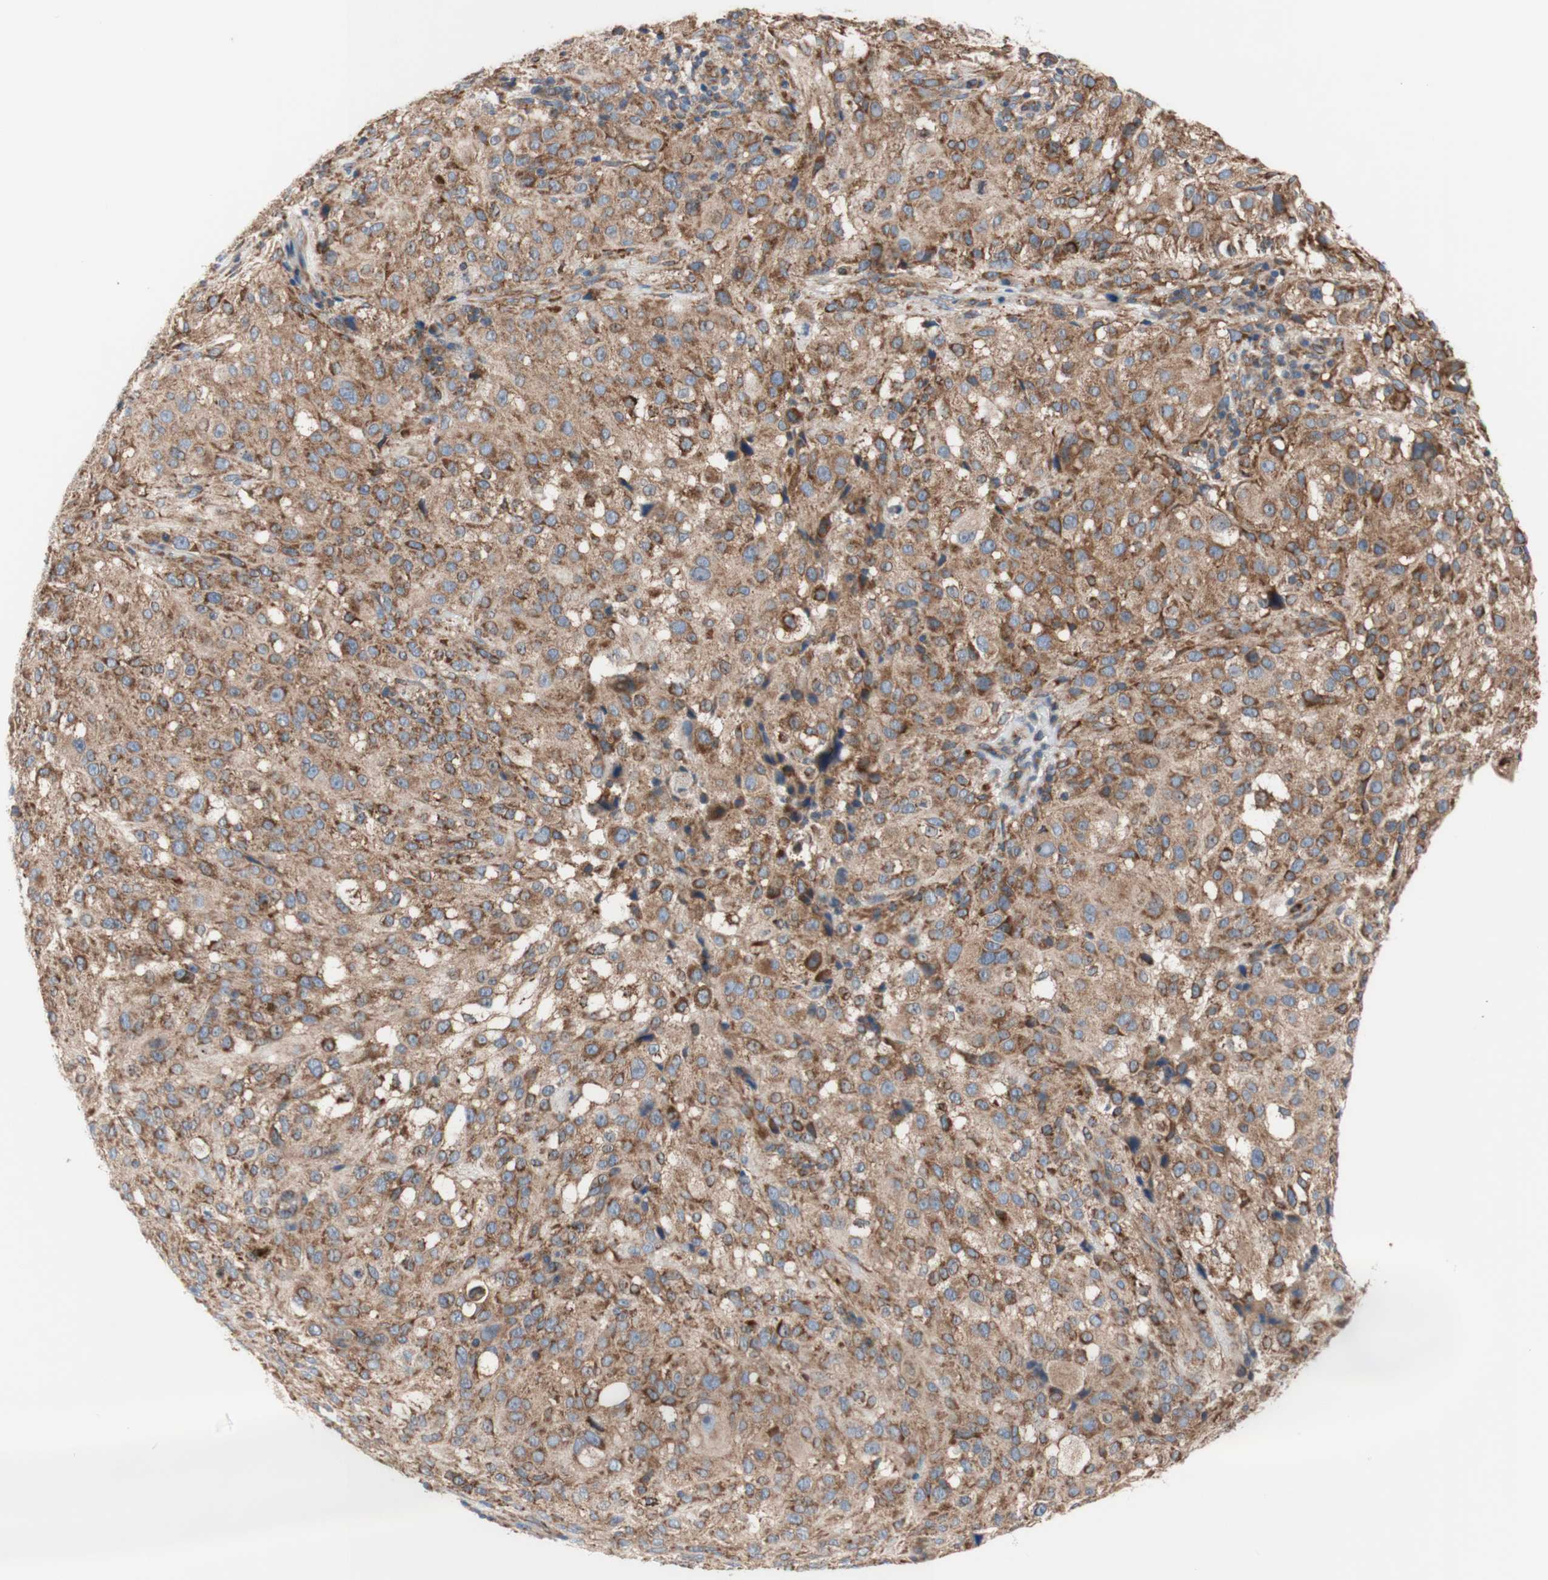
{"staining": {"intensity": "moderate", "quantity": ">75%", "location": "cytoplasmic/membranous"}, "tissue": "melanoma", "cell_type": "Tumor cells", "image_type": "cancer", "snomed": [{"axis": "morphology", "description": "Necrosis, NOS"}, {"axis": "morphology", "description": "Malignant melanoma, NOS"}, {"axis": "topography", "description": "Skin"}], "caption": "Melanoma stained with immunohistochemistry shows moderate cytoplasmic/membranous expression in about >75% of tumor cells.", "gene": "FMR1", "patient": {"sex": "female", "age": 87}}